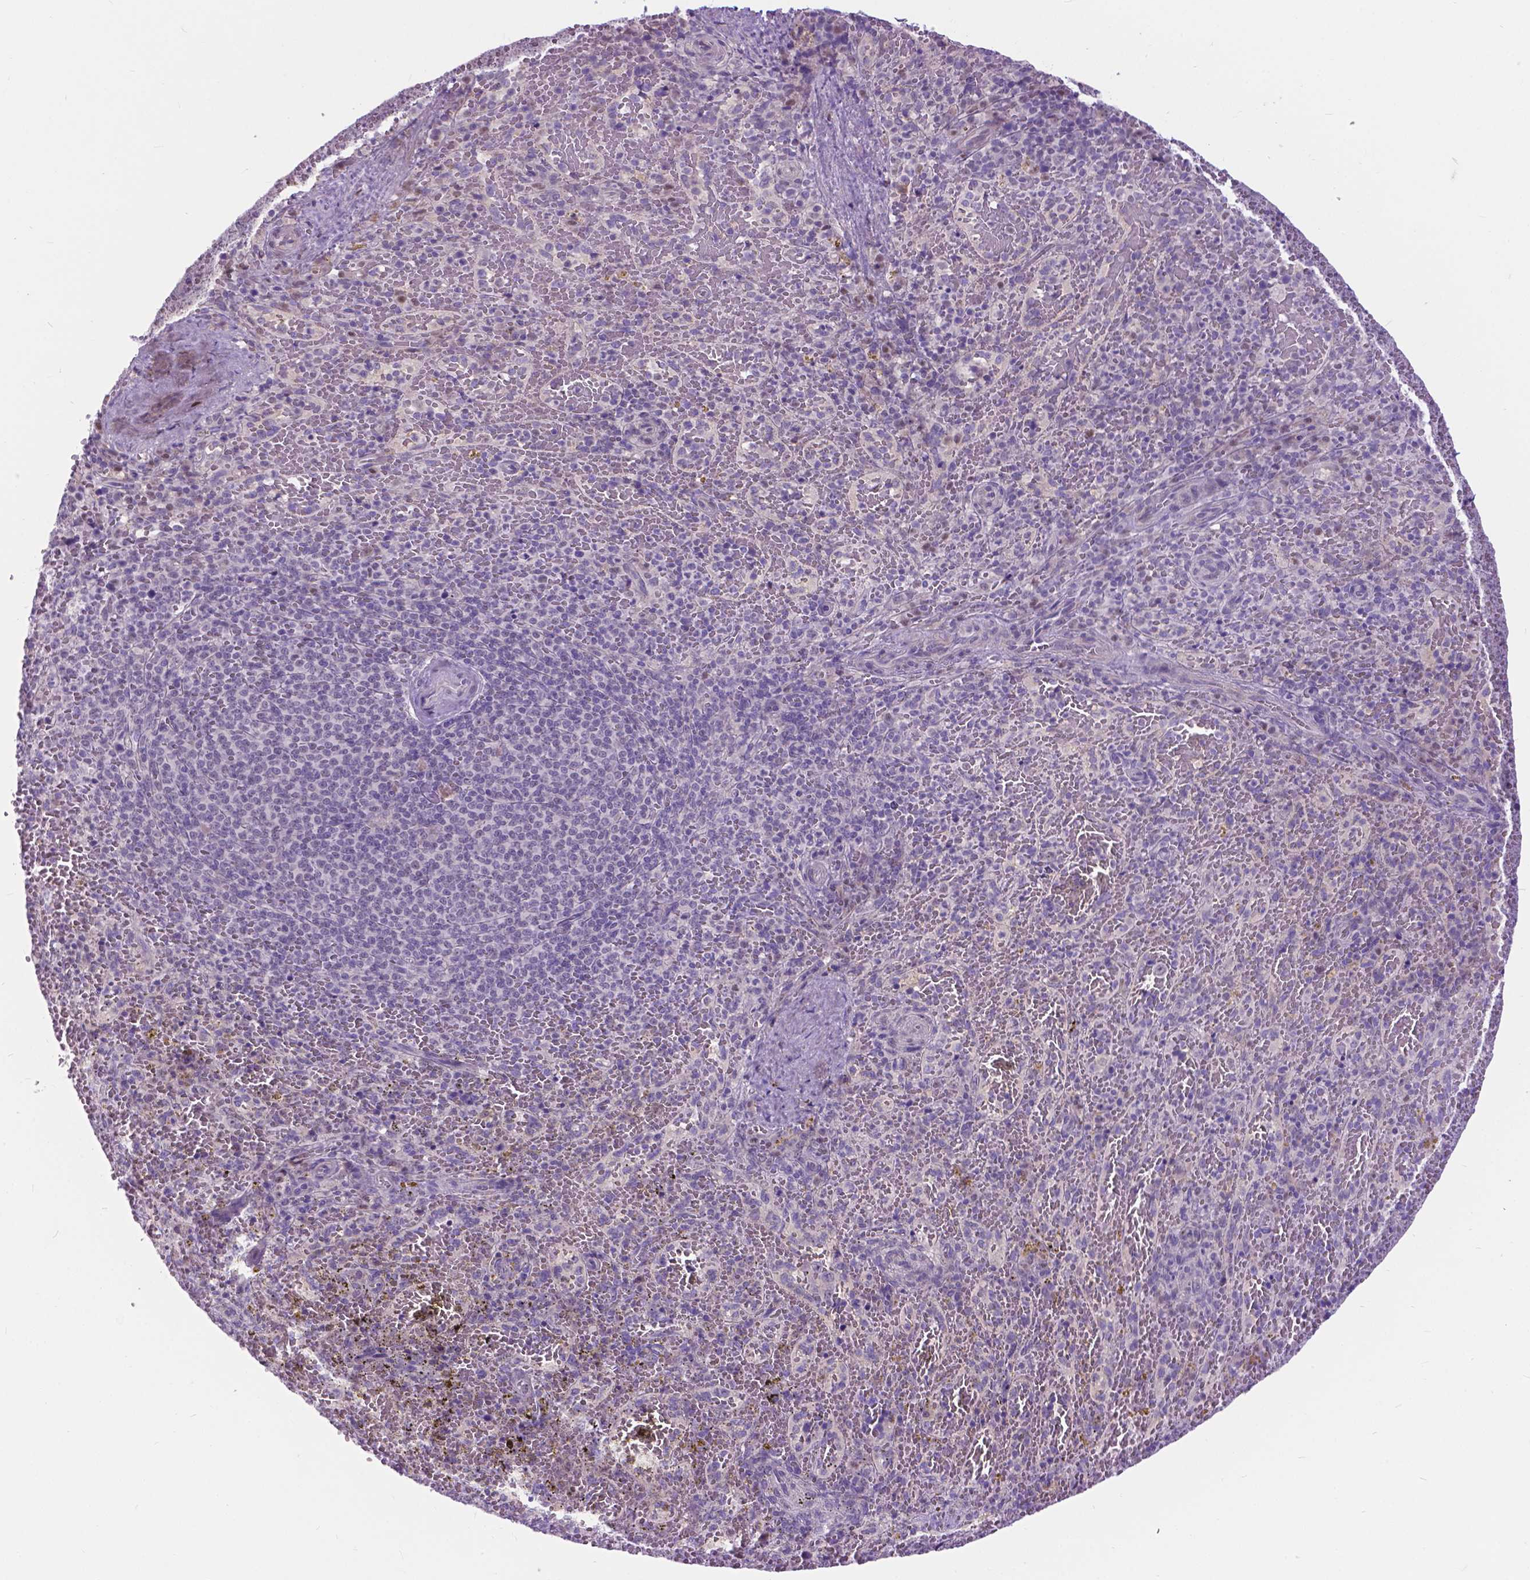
{"staining": {"intensity": "negative", "quantity": "none", "location": "none"}, "tissue": "spleen", "cell_type": "Cells in red pulp", "image_type": "normal", "snomed": [{"axis": "morphology", "description": "Normal tissue, NOS"}, {"axis": "topography", "description": "Spleen"}], "caption": "This is a micrograph of immunohistochemistry (IHC) staining of unremarkable spleen, which shows no staining in cells in red pulp.", "gene": "APCDD1L", "patient": {"sex": "female", "age": 50}}